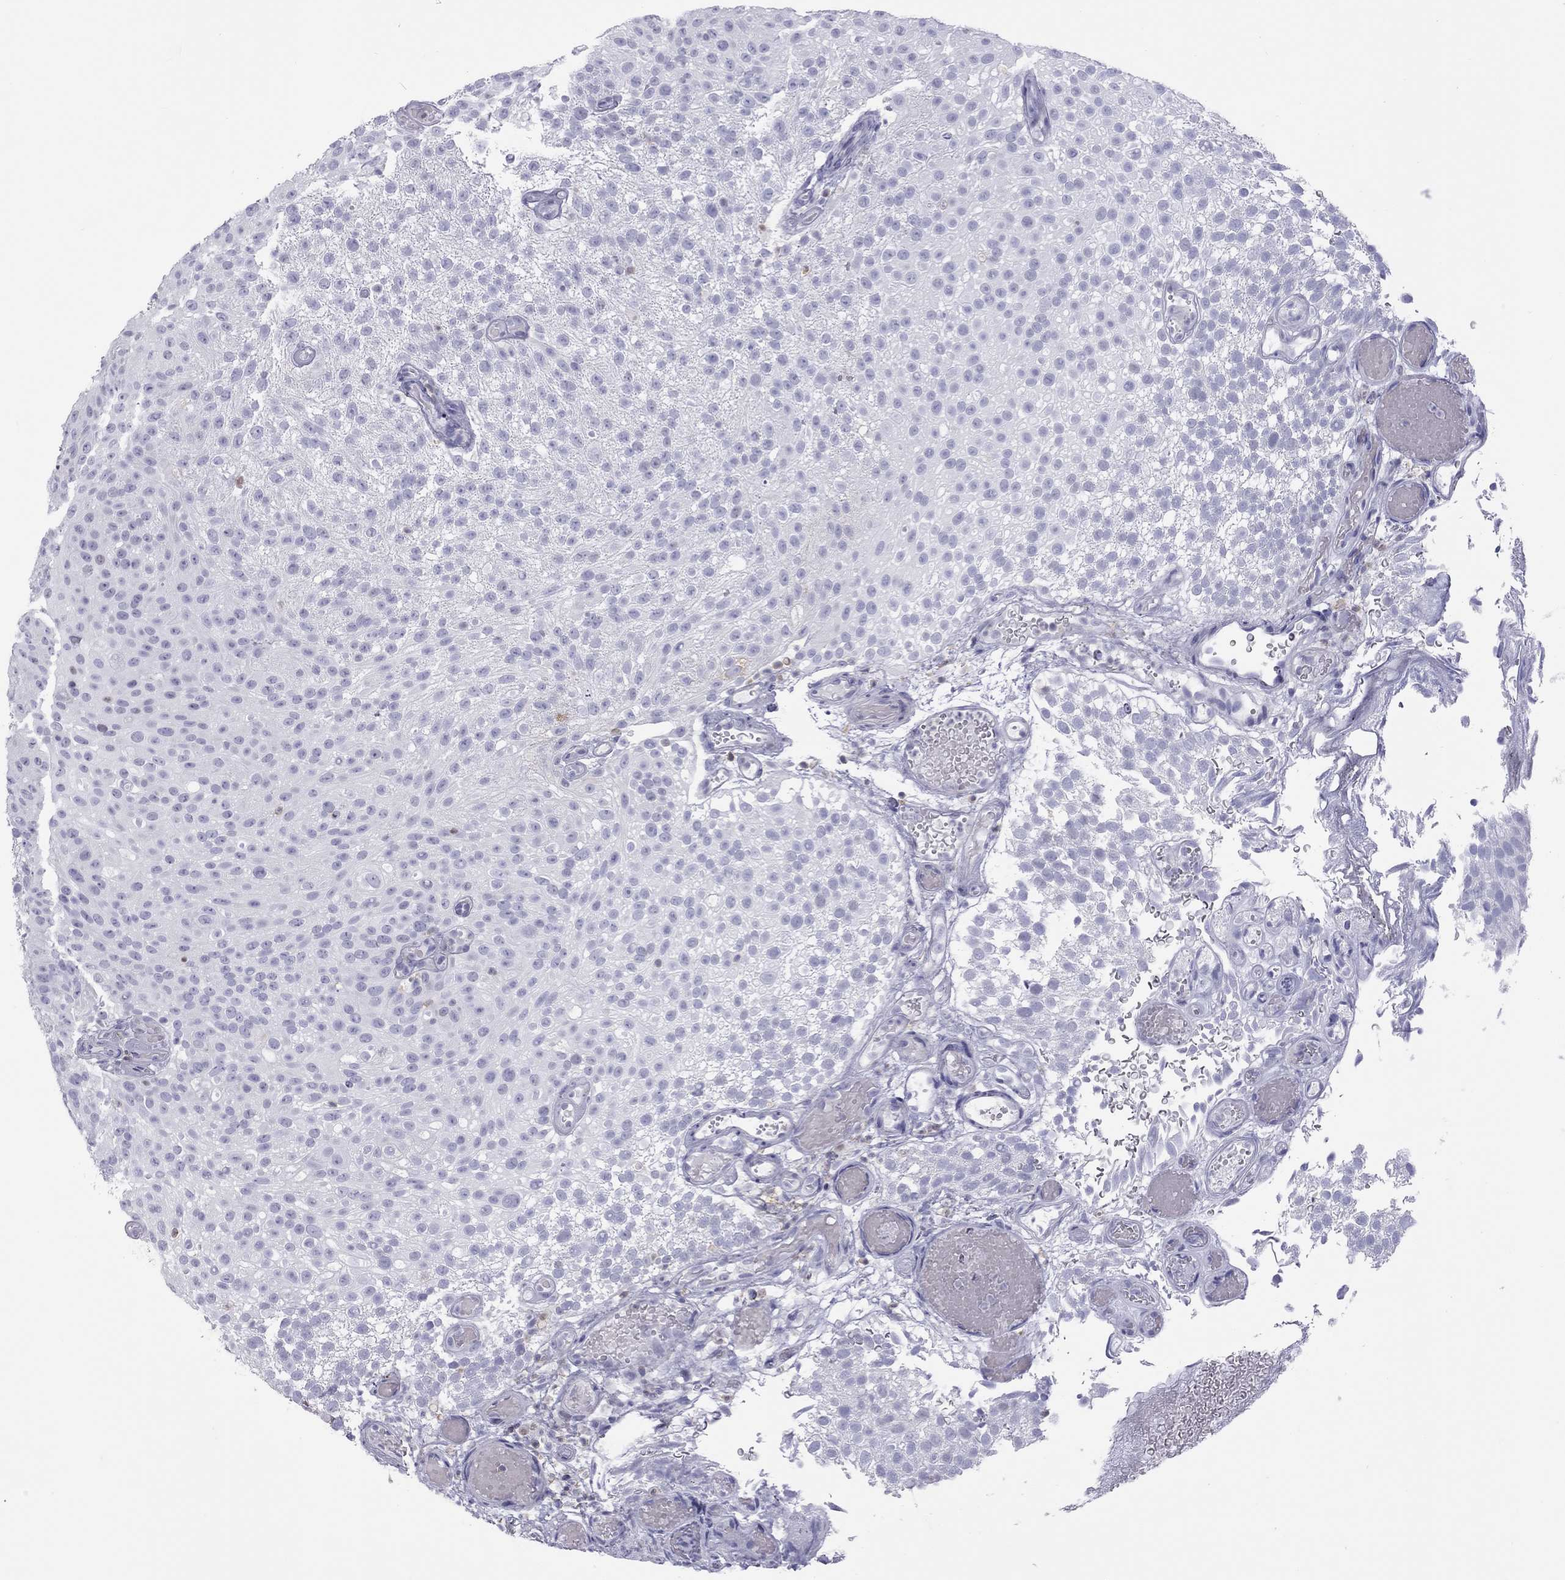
{"staining": {"intensity": "negative", "quantity": "none", "location": "none"}, "tissue": "urothelial cancer", "cell_type": "Tumor cells", "image_type": "cancer", "snomed": [{"axis": "morphology", "description": "Urothelial carcinoma, Low grade"}, {"axis": "topography", "description": "Urinary bladder"}], "caption": "The histopathology image shows no staining of tumor cells in low-grade urothelial carcinoma.", "gene": "STAG3", "patient": {"sex": "male", "age": 78}}